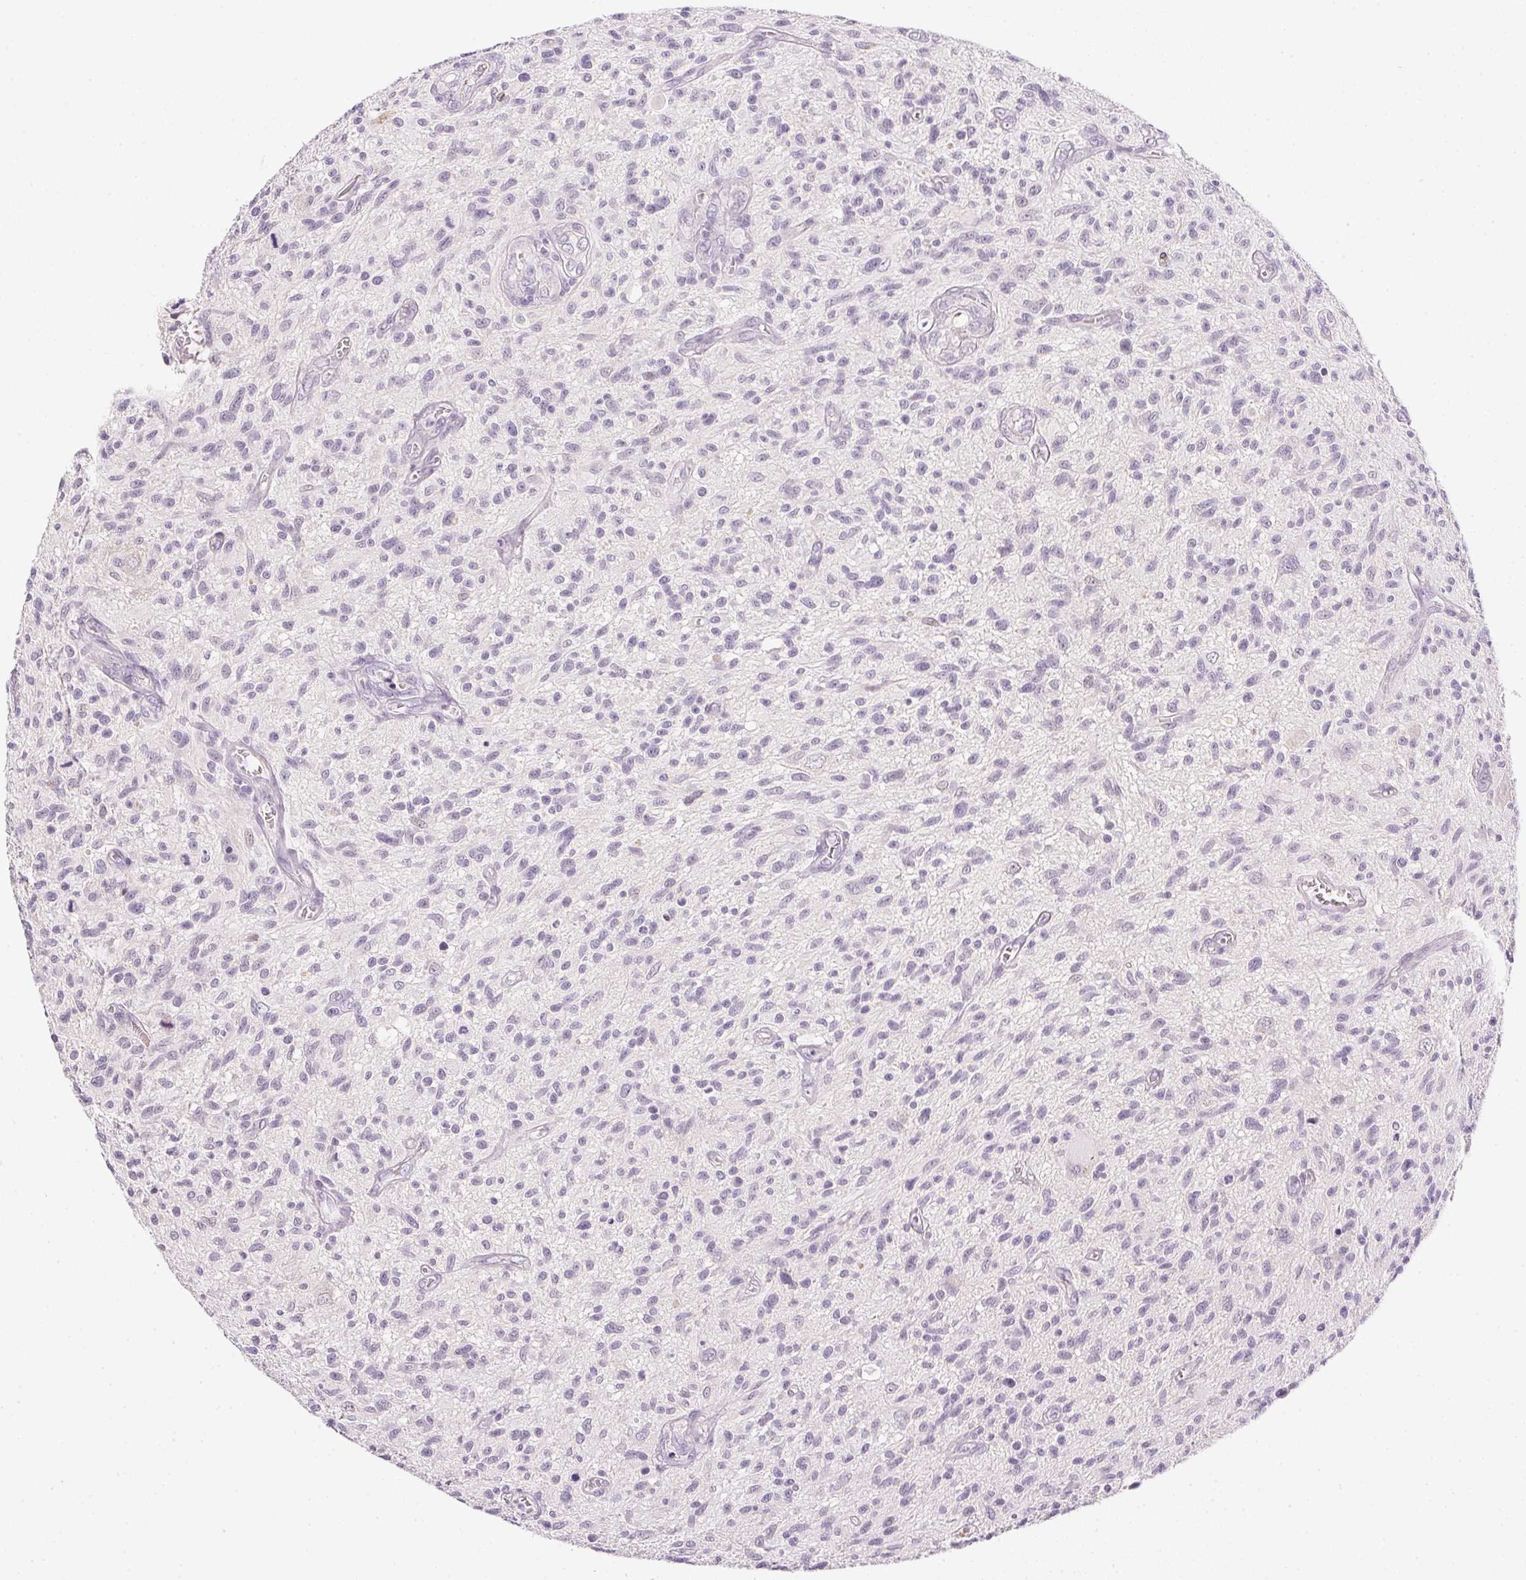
{"staining": {"intensity": "negative", "quantity": "none", "location": "none"}, "tissue": "glioma", "cell_type": "Tumor cells", "image_type": "cancer", "snomed": [{"axis": "morphology", "description": "Glioma, malignant, High grade"}, {"axis": "topography", "description": "Brain"}], "caption": "IHC image of neoplastic tissue: human malignant glioma (high-grade) stained with DAB (3,3'-diaminobenzidine) reveals no significant protein positivity in tumor cells.", "gene": "GSDMC", "patient": {"sex": "male", "age": 75}}